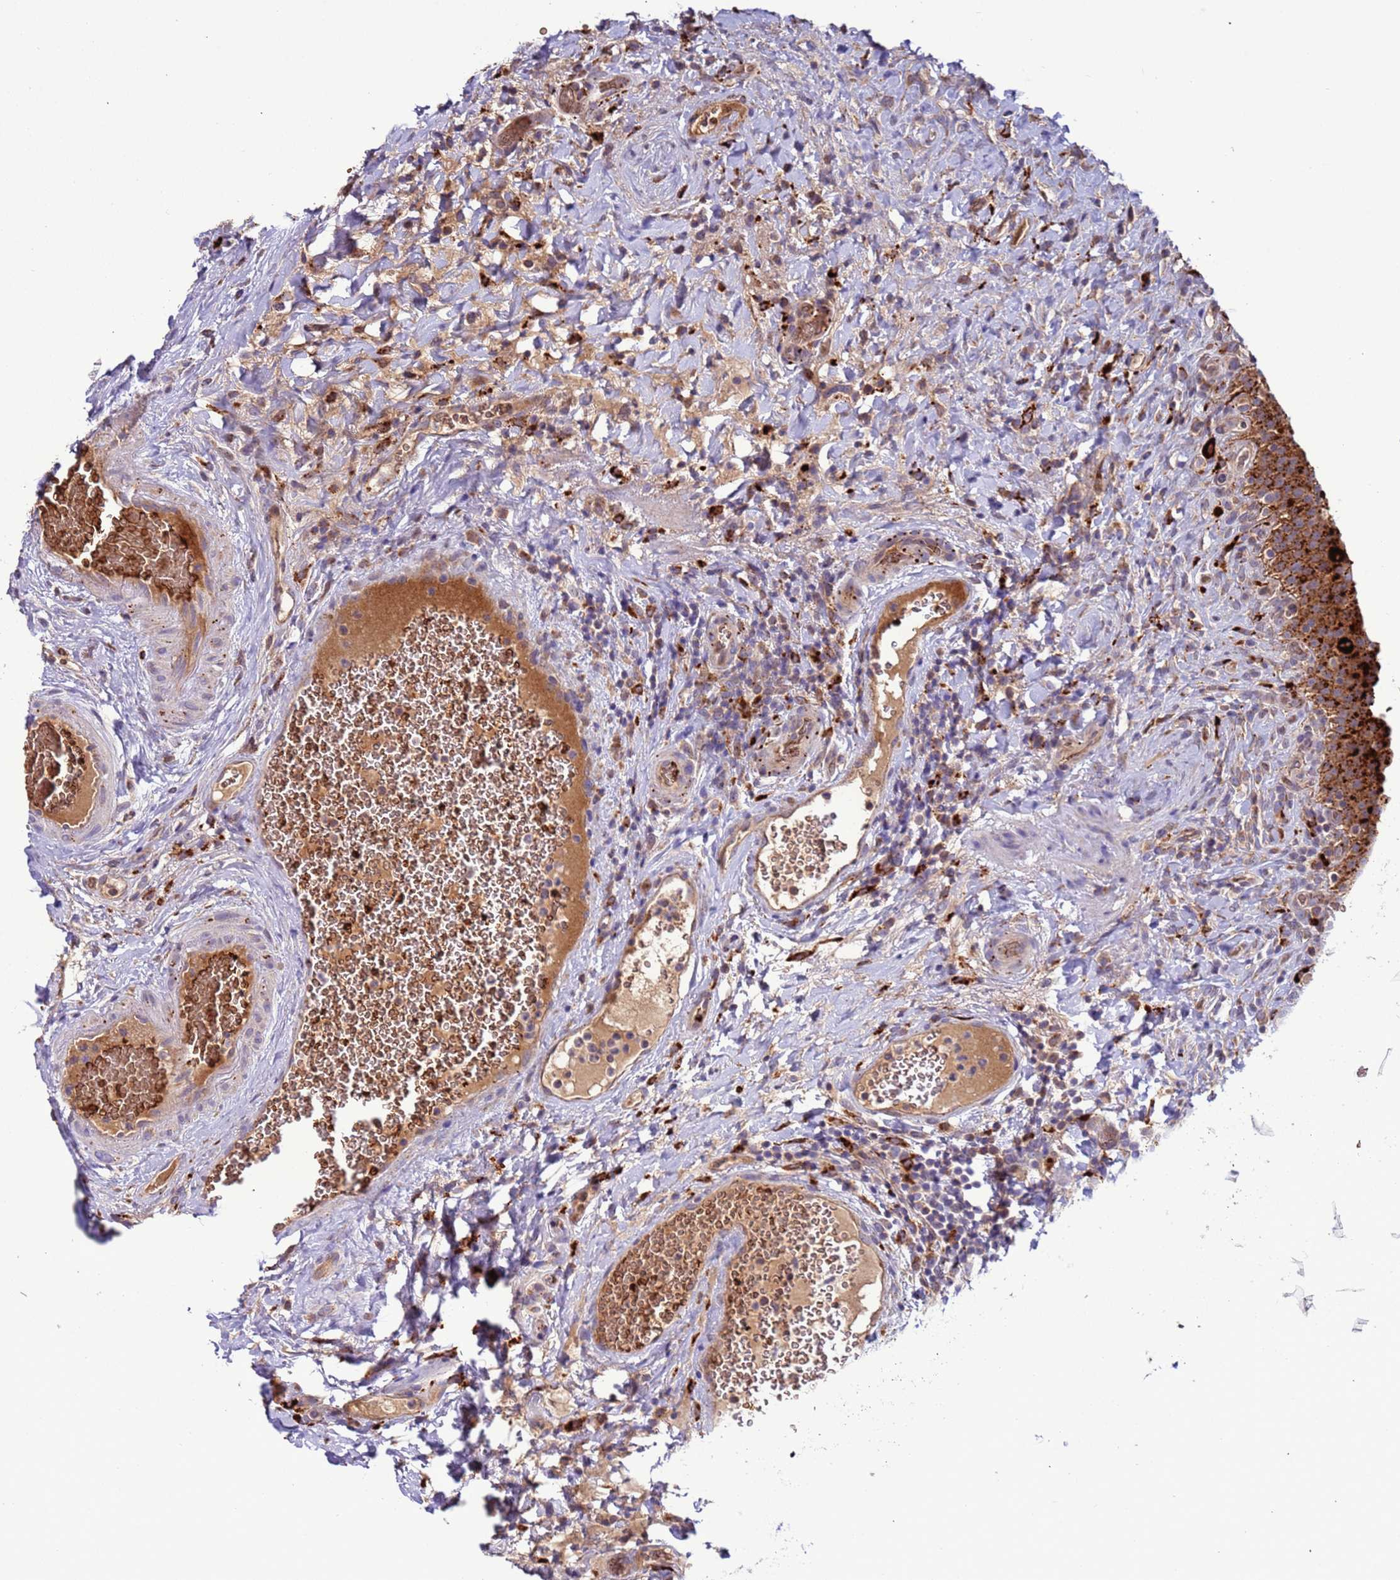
{"staining": {"intensity": "strong", "quantity": ">75%", "location": "cytoplasmic/membranous"}, "tissue": "urinary bladder", "cell_type": "Urothelial cells", "image_type": "normal", "snomed": [{"axis": "morphology", "description": "Normal tissue, NOS"}, {"axis": "morphology", "description": "Urothelial carcinoma, High grade"}, {"axis": "topography", "description": "Urinary bladder"}], "caption": "Urinary bladder was stained to show a protein in brown. There is high levels of strong cytoplasmic/membranous positivity in approximately >75% of urothelial cells. The protein of interest is stained brown, and the nuclei are stained in blue (DAB IHC with brightfield microscopy, high magnification).", "gene": "VPS36", "patient": {"sex": "female", "age": 60}}